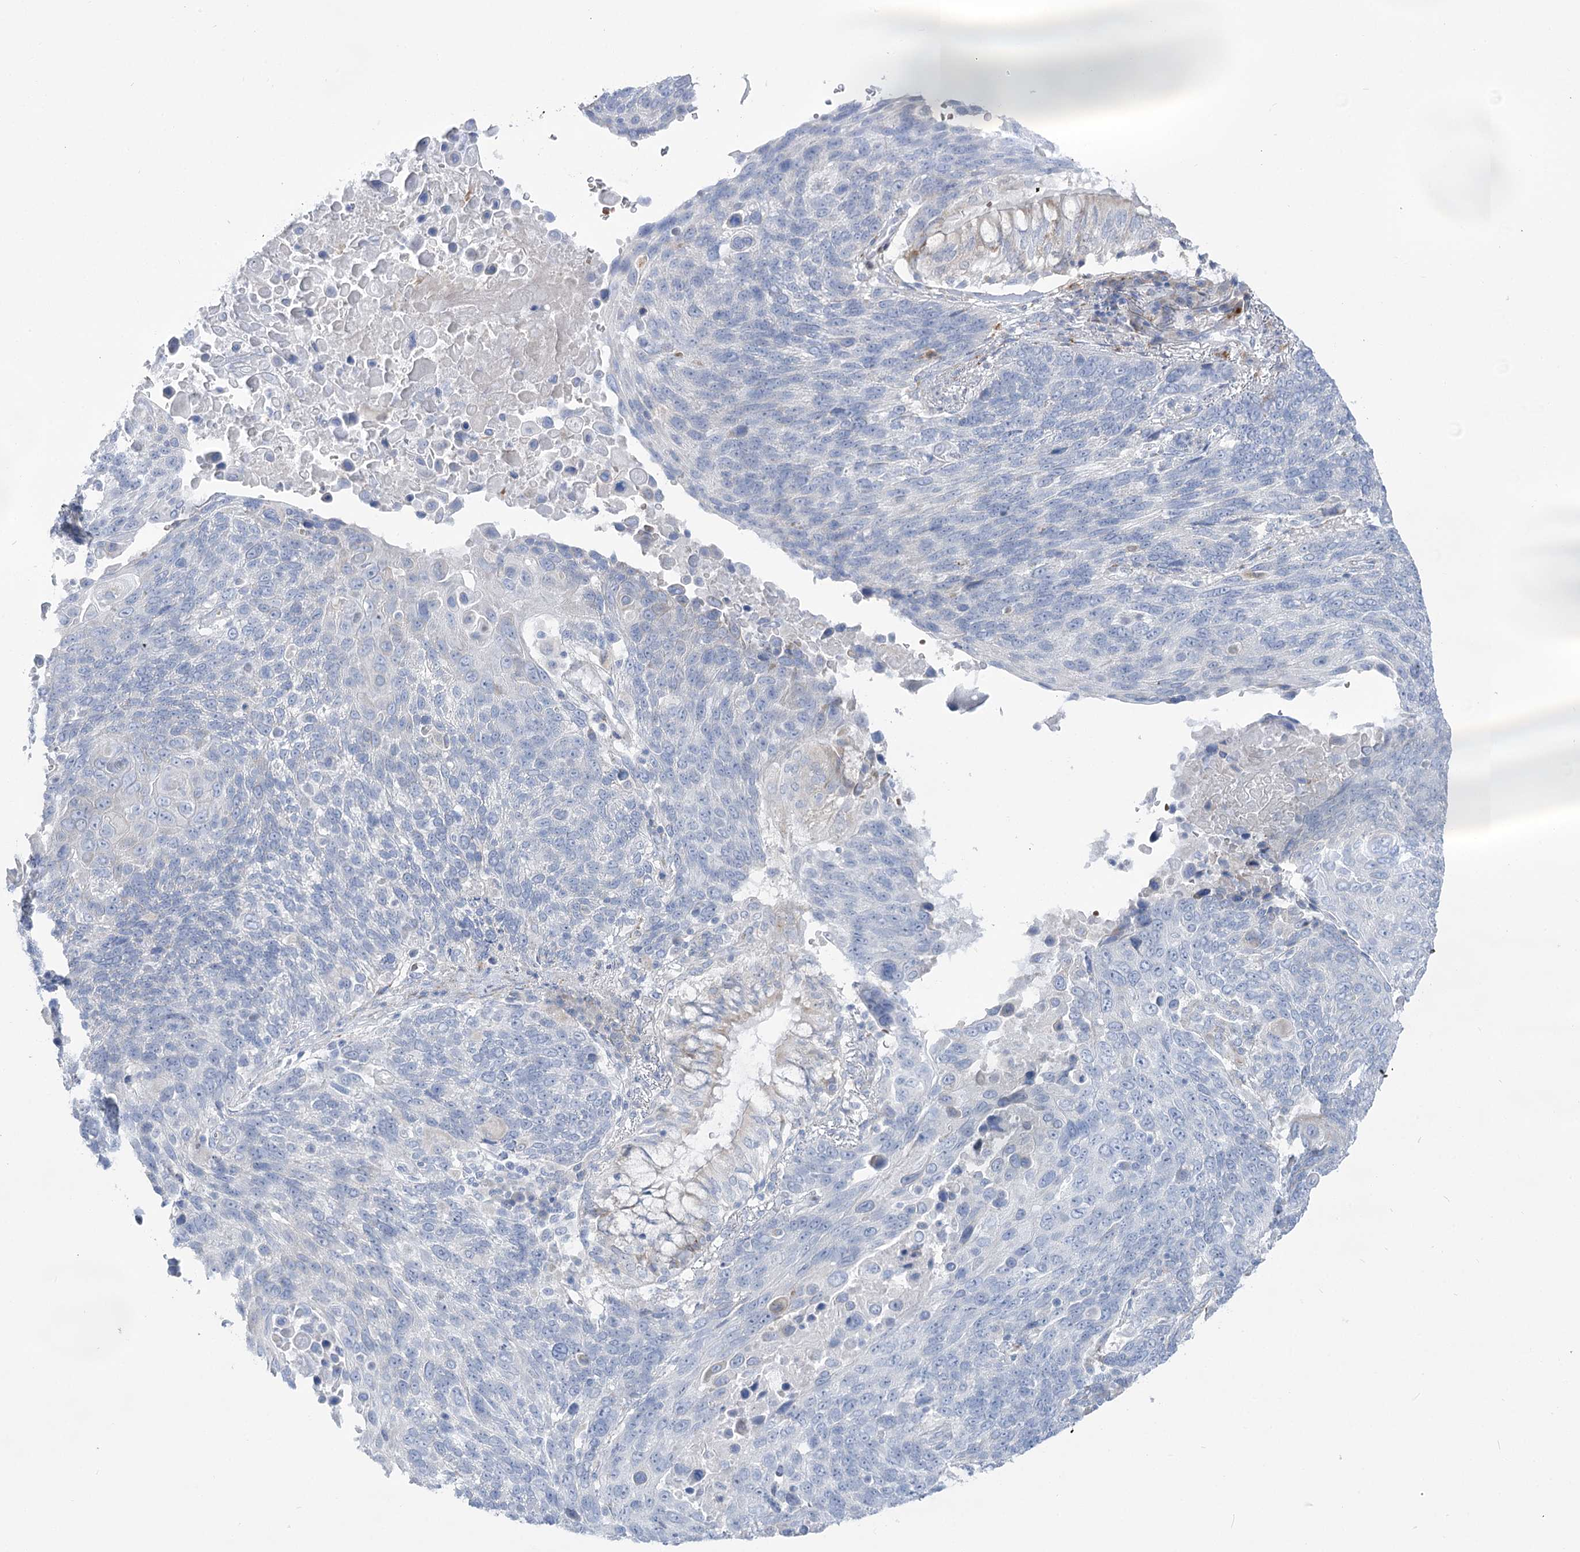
{"staining": {"intensity": "negative", "quantity": "none", "location": "none"}, "tissue": "lung cancer", "cell_type": "Tumor cells", "image_type": "cancer", "snomed": [{"axis": "morphology", "description": "Squamous cell carcinoma, NOS"}, {"axis": "topography", "description": "Lung"}], "caption": "Micrograph shows no protein staining in tumor cells of lung cancer tissue.", "gene": "SIAE", "patient": {"sex": "male", "age": 66}}